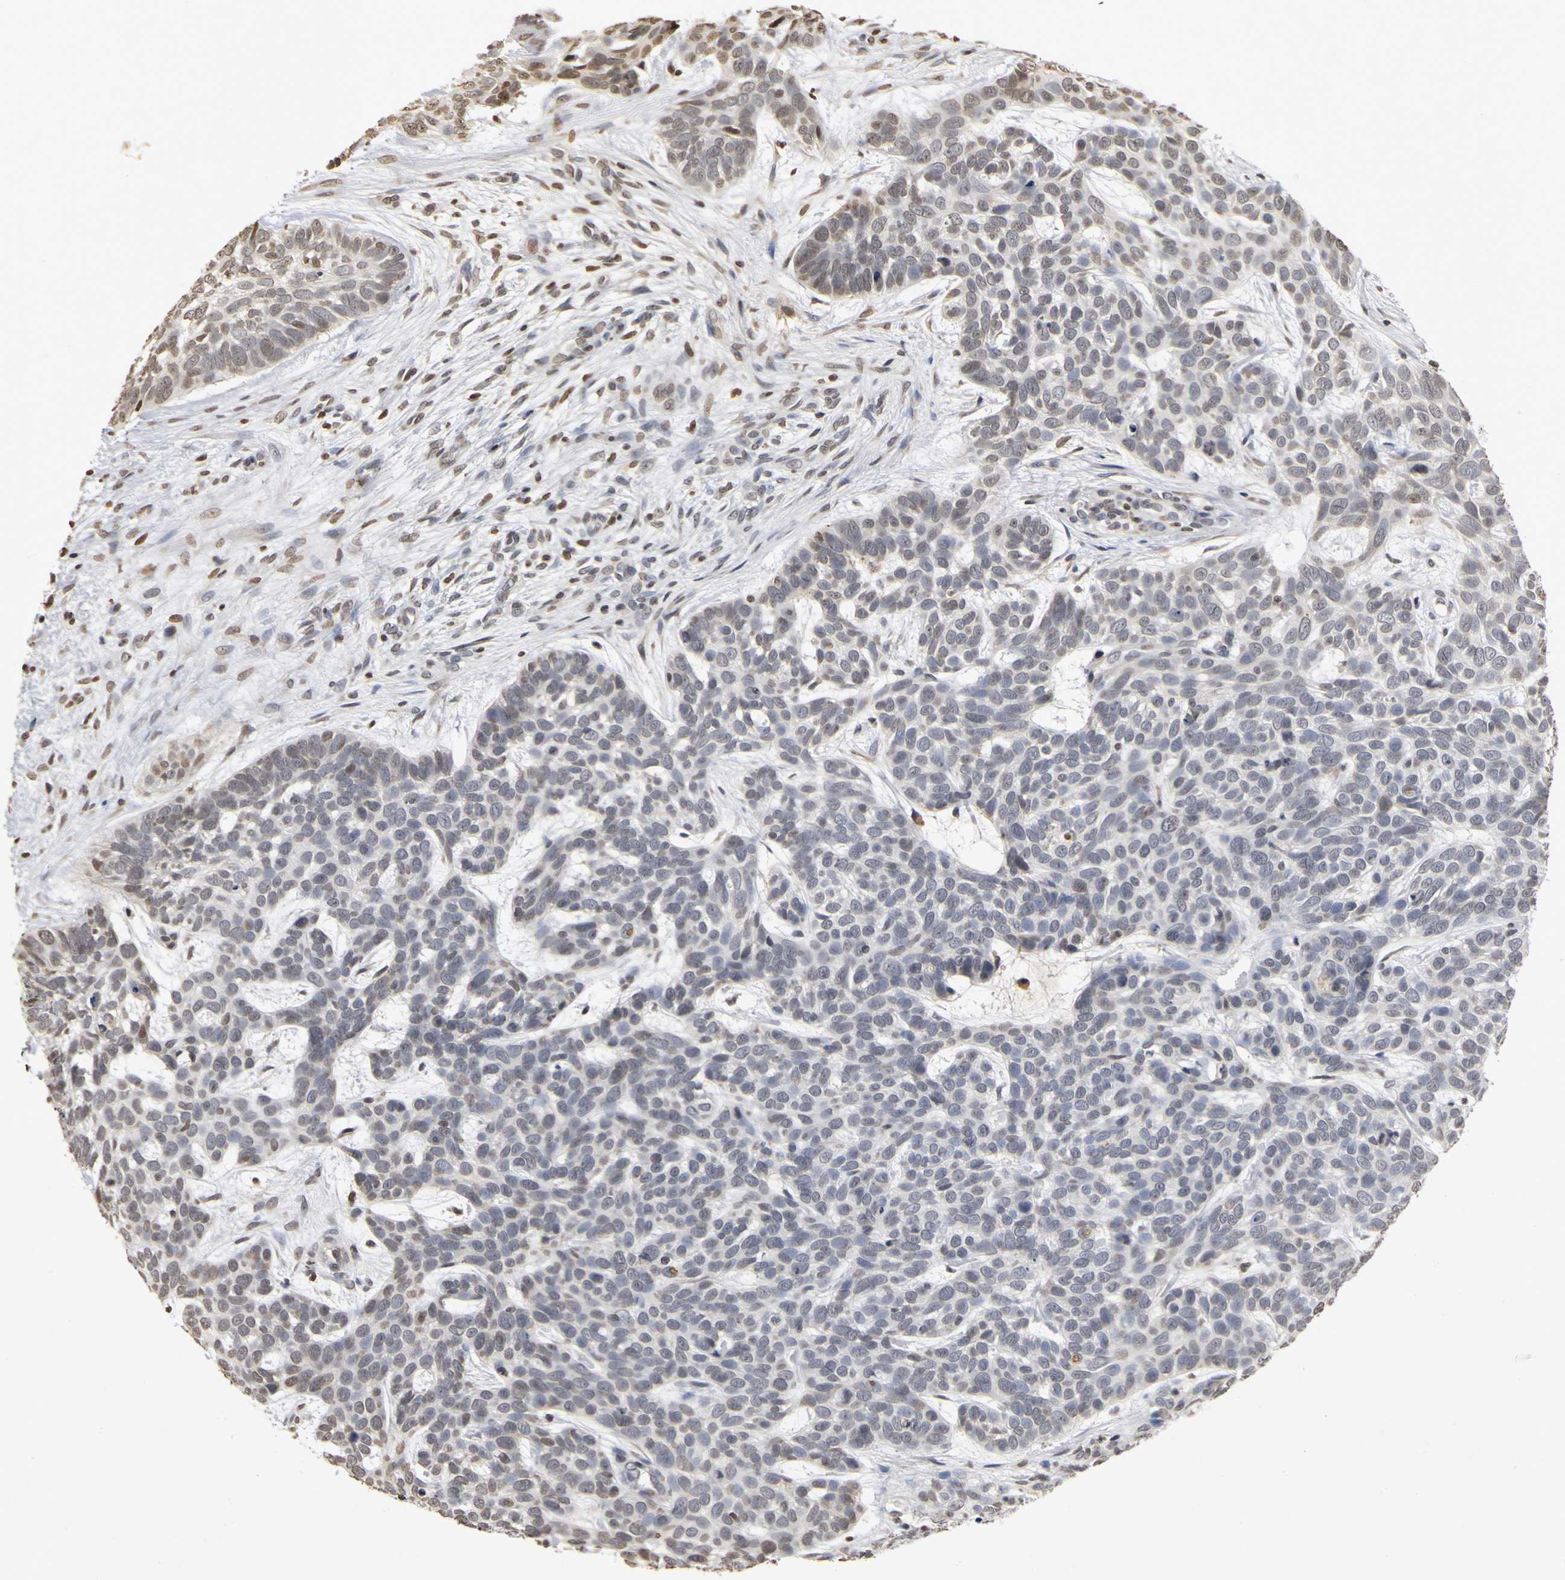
{"staining": {"intensity": "weak", "quantity": "<25%", "location": "nuclear"}, "tissue": "skin cancer", "cell_type": "Tumor cells", "image_type": "cancer", "snomed": [{"axis": "morphology", "description": "Basal cell carcinoma"}, {"axis": "topography", "description": "Skin"}], "caption": "High magnification brightfield microscopy of skin basal cell carcinoma stained with DAB (3,3'-diaminobenzidine) (brown) and counterstained with hematoxylin (blue): tumor cells show no significant staining.", "gene": "ERCC2", "patient": {"sex": "male", "age": 87}}